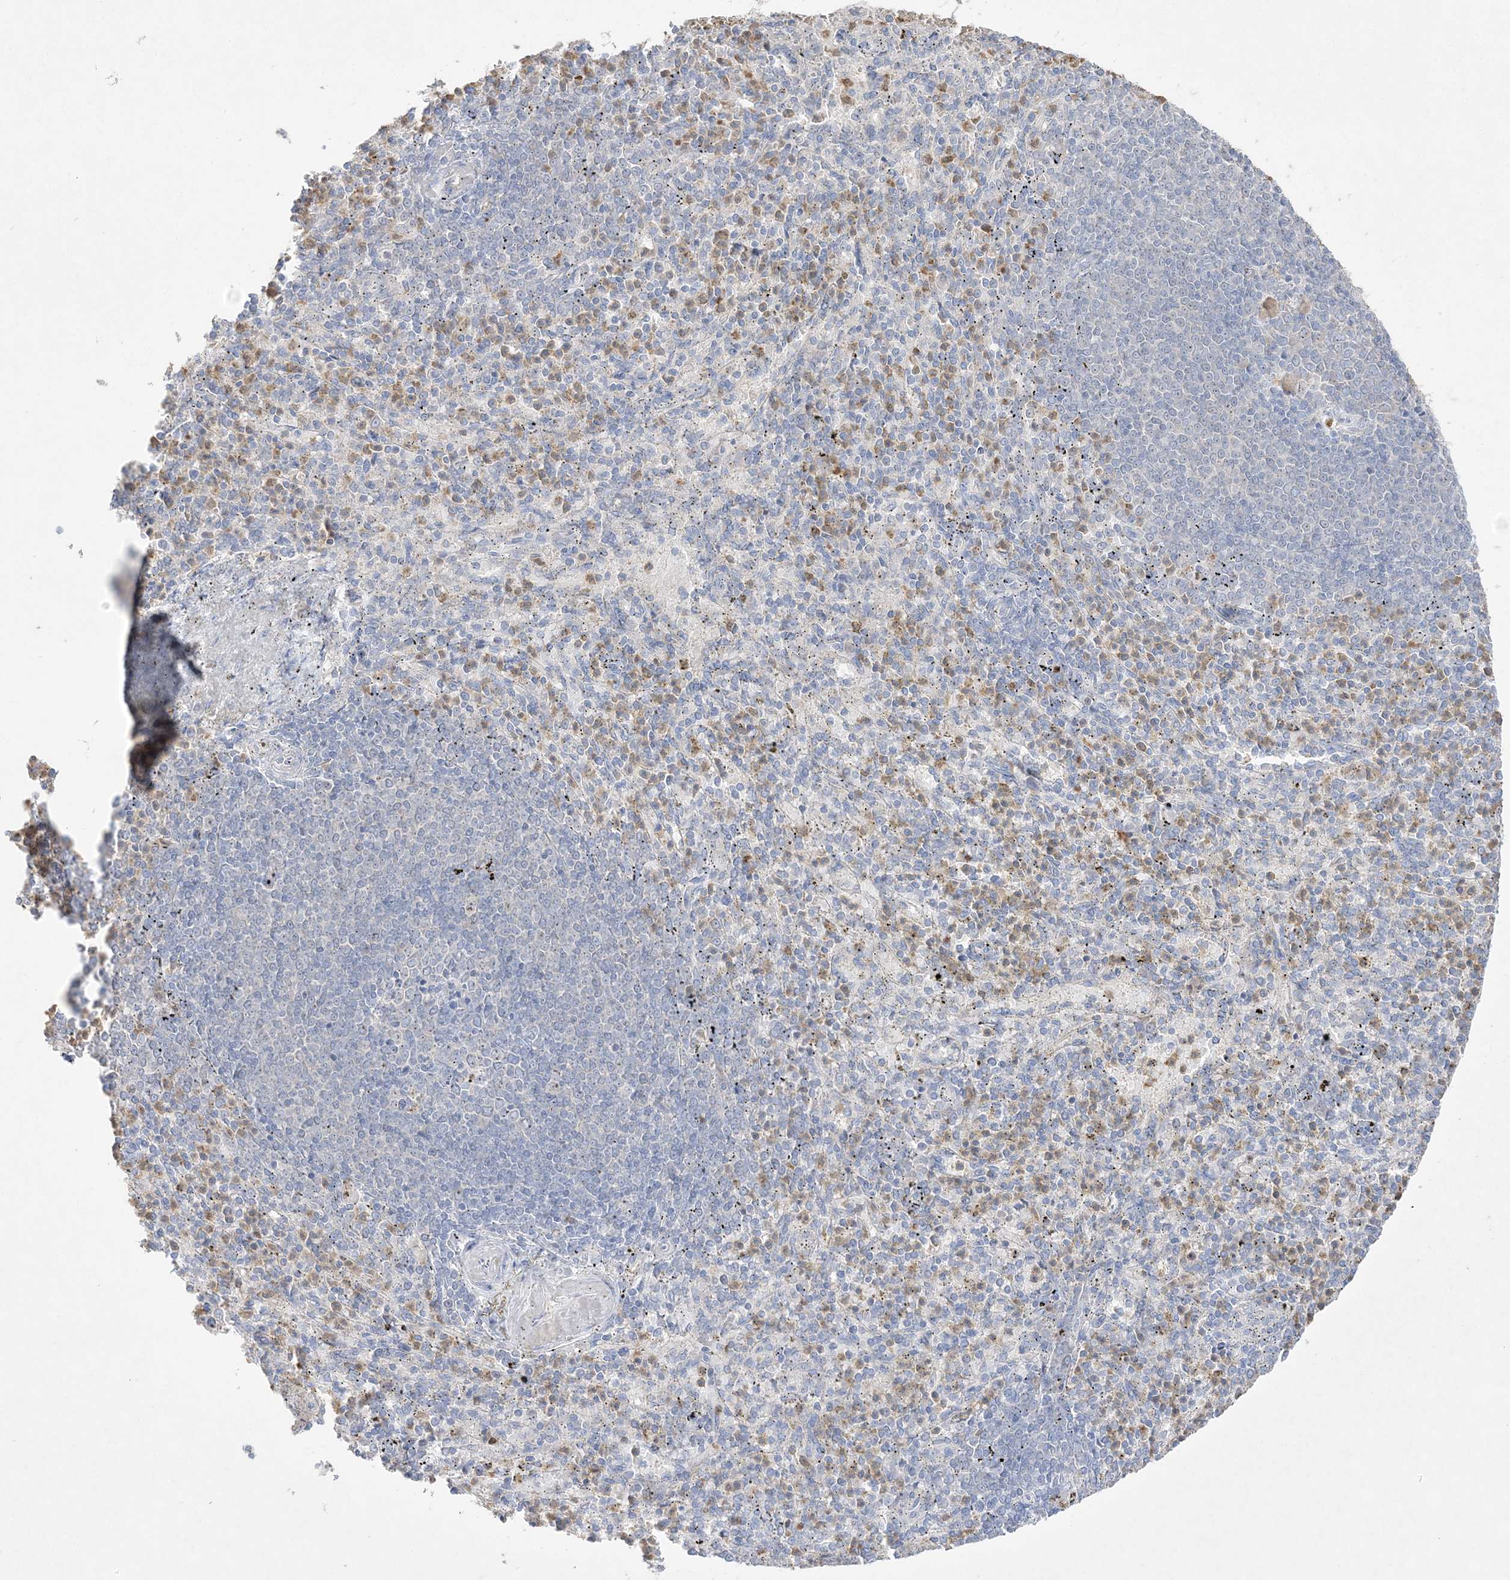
{"staining": {"intensity": "negative", "quantity": "none", "location": "none"}, "tissue": "spleen", "cell_type": "Cells in red pulp", "image_type": "normal", "snomed": [{"axis": "morphology", "description": "Normal tissue, NOS"}, {"axis": "topography", "description": "Spleen"}], "caption": "This histopathology image is of benign spleen stained with immunohistochemistry (IHC) to label a protein in brown with the nuclei are counter-stained blue. There is no staining in cells in red pulp. (Stains: DAB (3,3'-diaminobenzidine) immunohistochemistry (IHC) with hematoxylin counter stain, Microscopy: brightfield microscopy at high magnification).", "gene": "NOP16", "patient": {"sex": "female", "age": 74}}